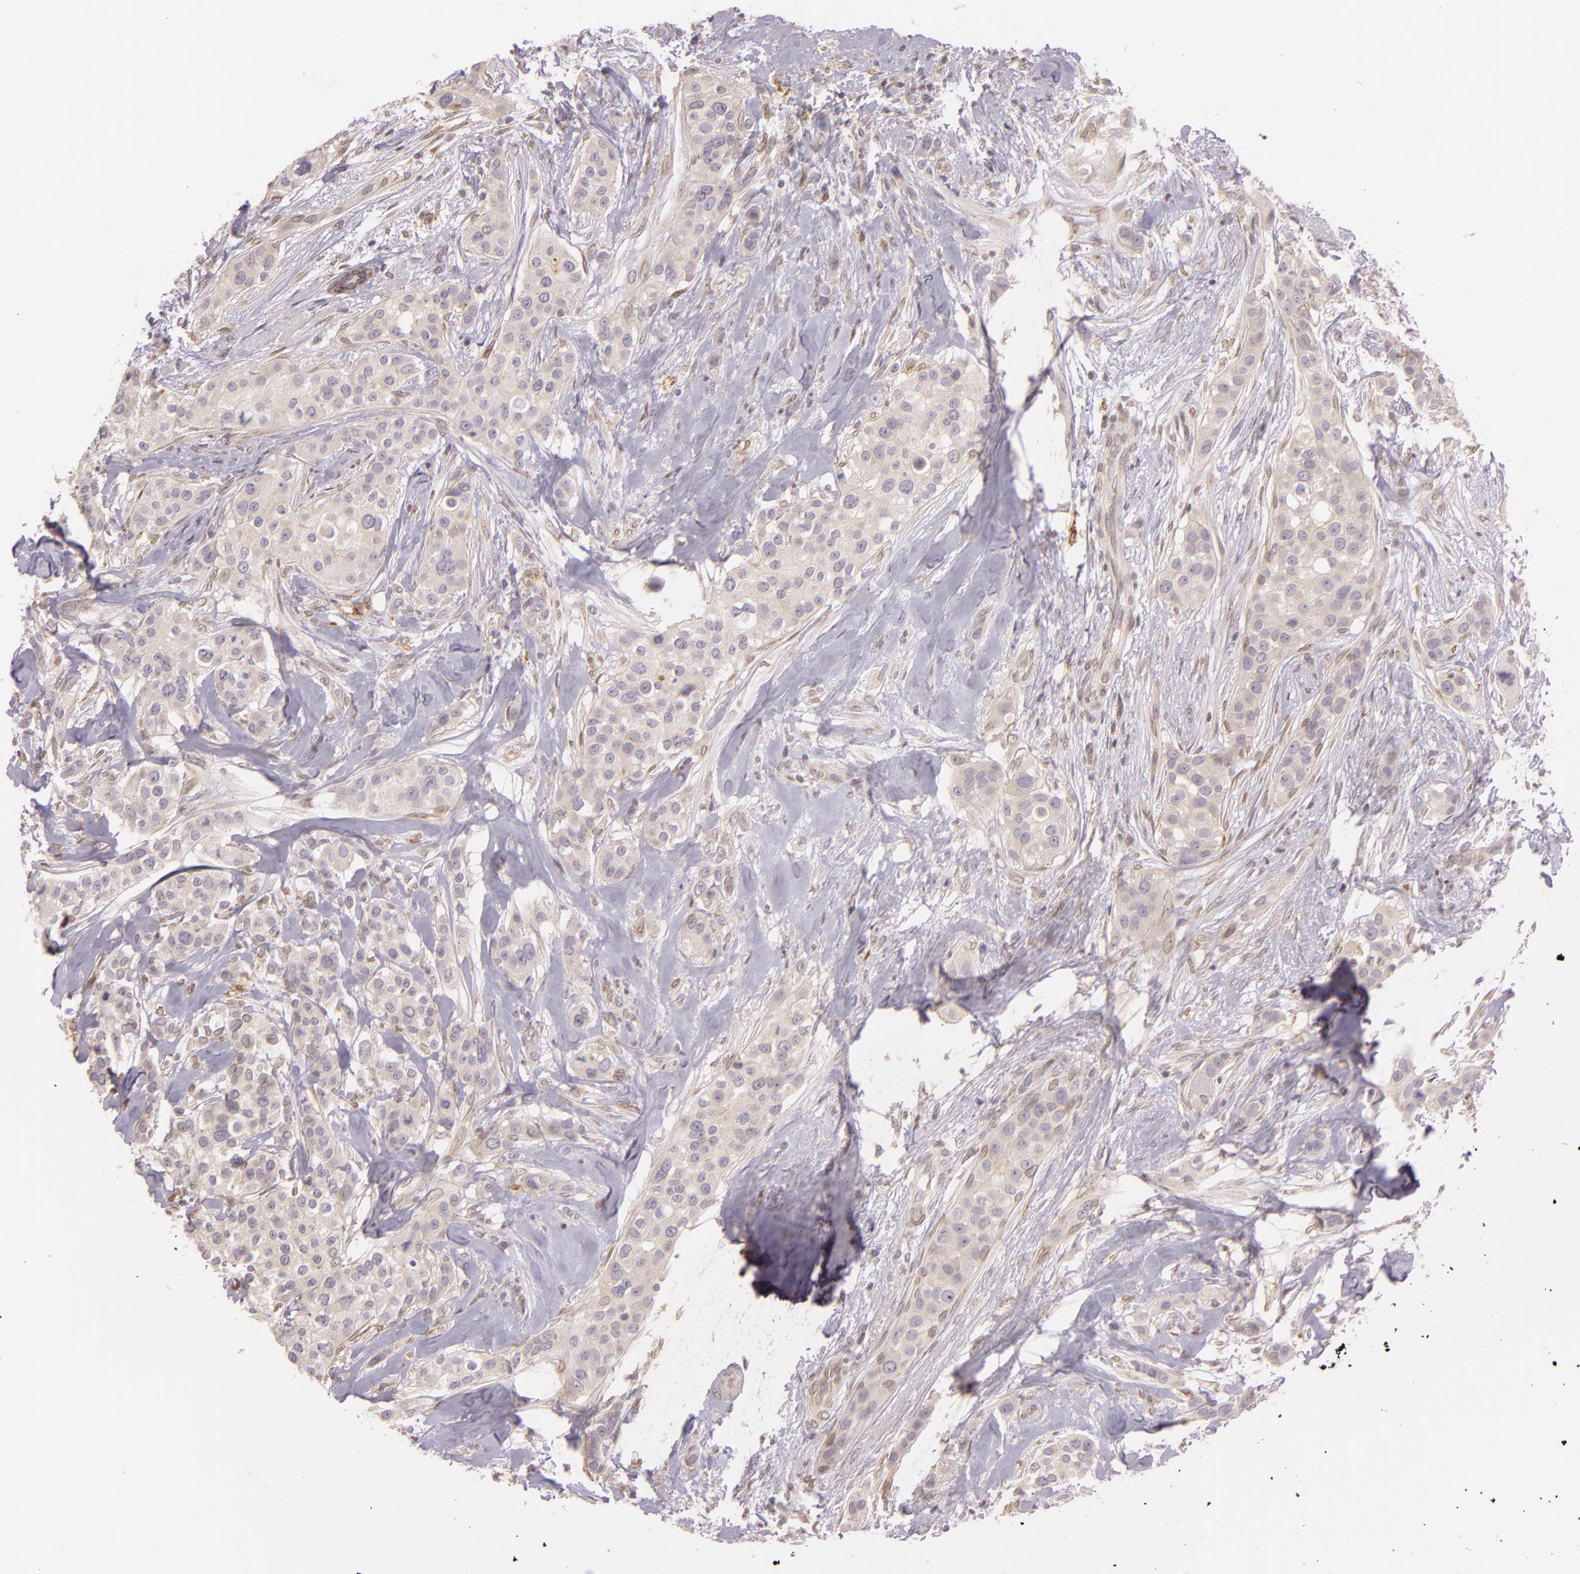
{"staining": {"intensity": "moderate", "quantity": ">75%", "location": "cytoplasmic/membranous"}, "tissue": "breast cancer", "cell_type": "Tumor cells", "image_type": "cancer", "snomed": [{"axis": "morphology", "description": "Duct carcinoma"}, {"axis": "topography", "description": "Breast"}], "caption": "Breast intraductal carcinoma stained with IHC displays moderate cytoplasmic/membranous positivity in about >75% of tumor cells.", "gene": "LGMN", "patient": {"sex": "female", "age": 45}}